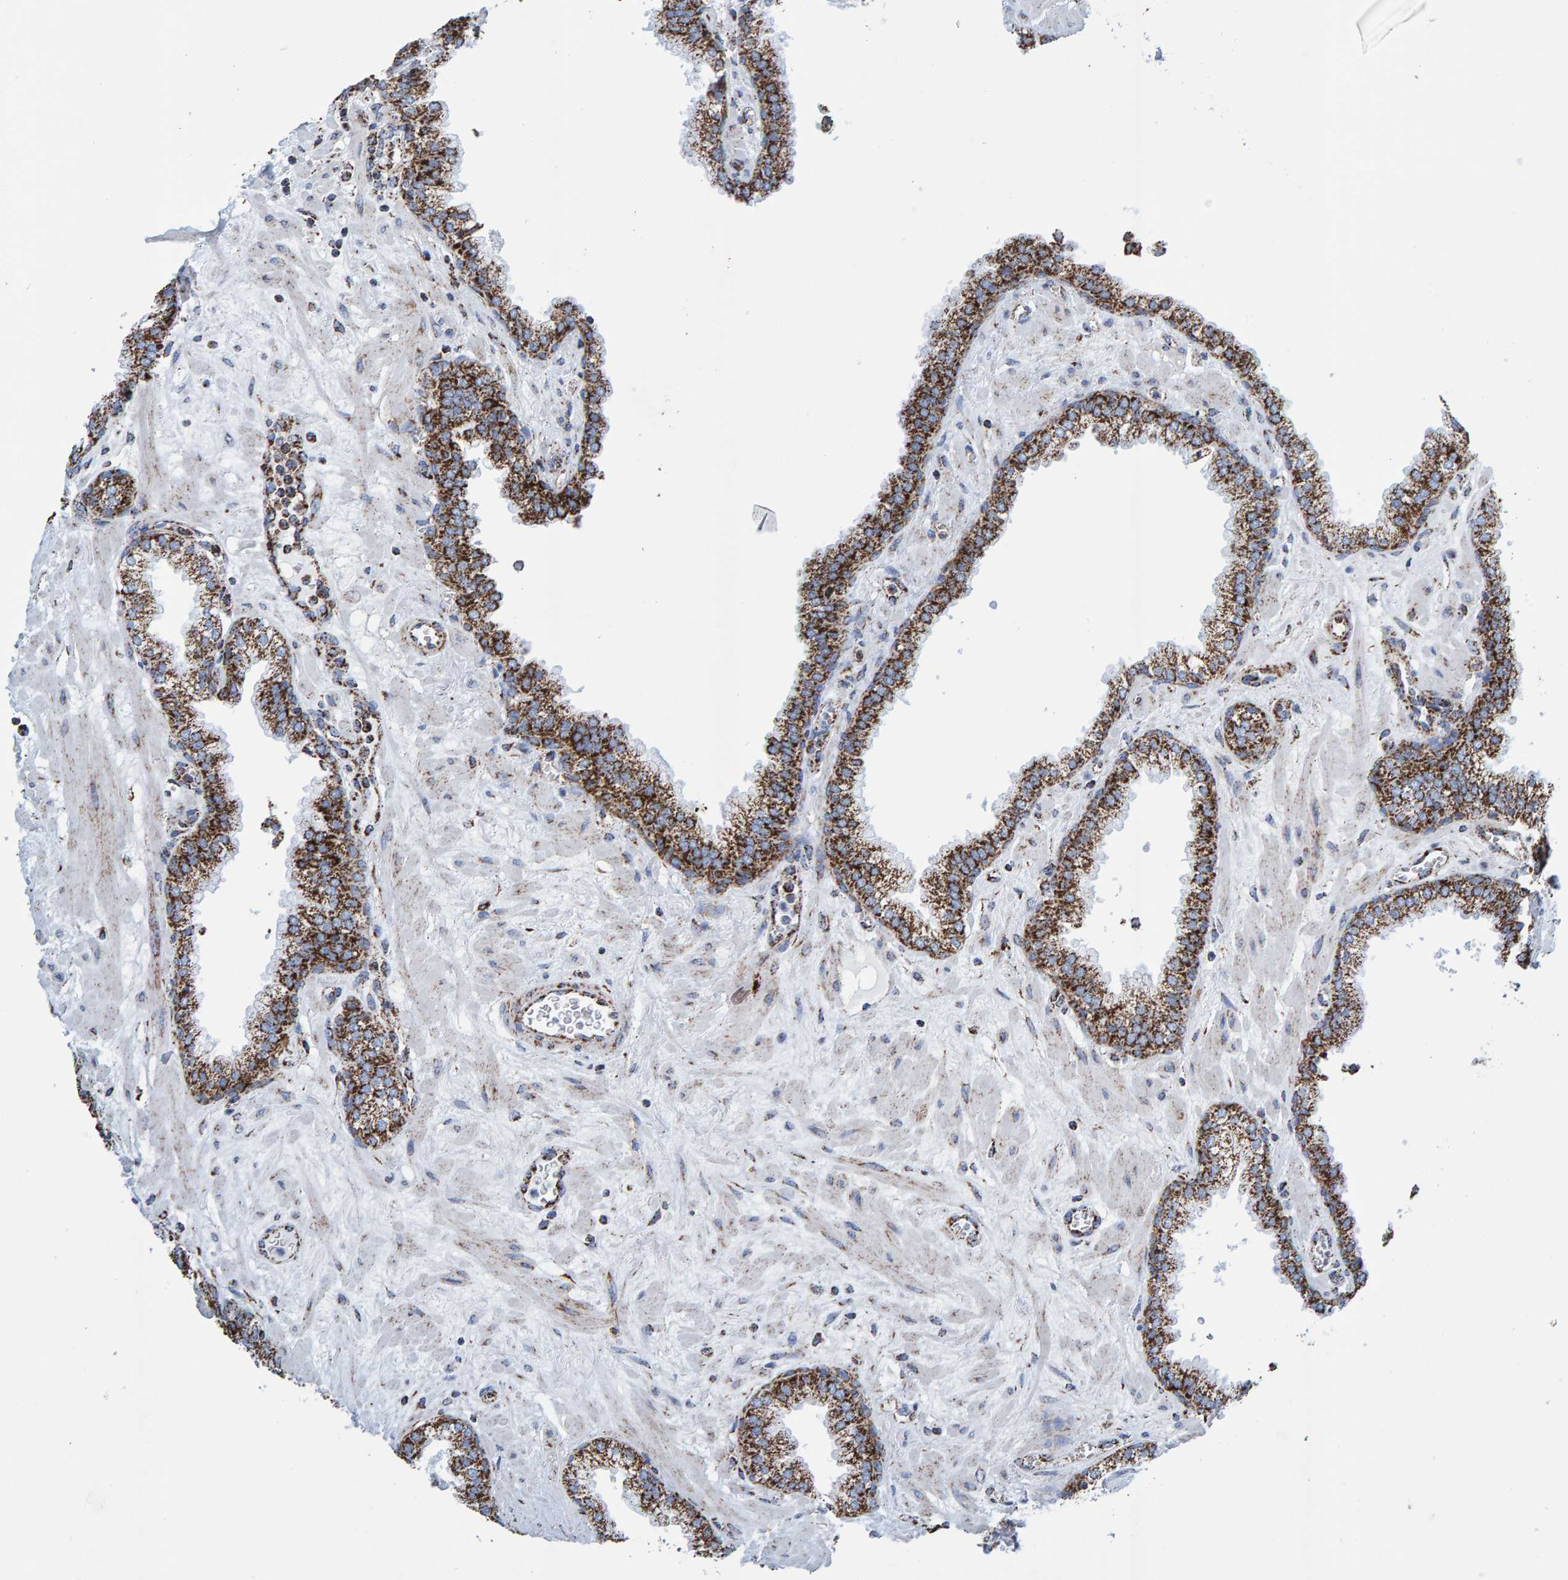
{"staining": {"intensity": "strong", "quantity": ">75%", "location": "cytoplasmic/membranous"}, "tissue": "prostate", "cell_type": "Glandular cells", "image_type": "normal", "snomed": [{"axis": "morphology", "description": "Normal tissue, NOS"}, {"axis": "morphology", "description": "Urothelial carcinoma, Low grade"}, {"axis": "topography", "description": "Urinary bladder"}, {"axis": "topography", "description": "Prostate"}], "caption": "Immunohistochemistry (IHC) (DAB) staining of normal human prostate reveals strong cytoplasmic/membranous protein positivity in about >75% of glandular cells.", "gene": "ENSG00000262660", "patient": {"sex": "male", "age": 60}}